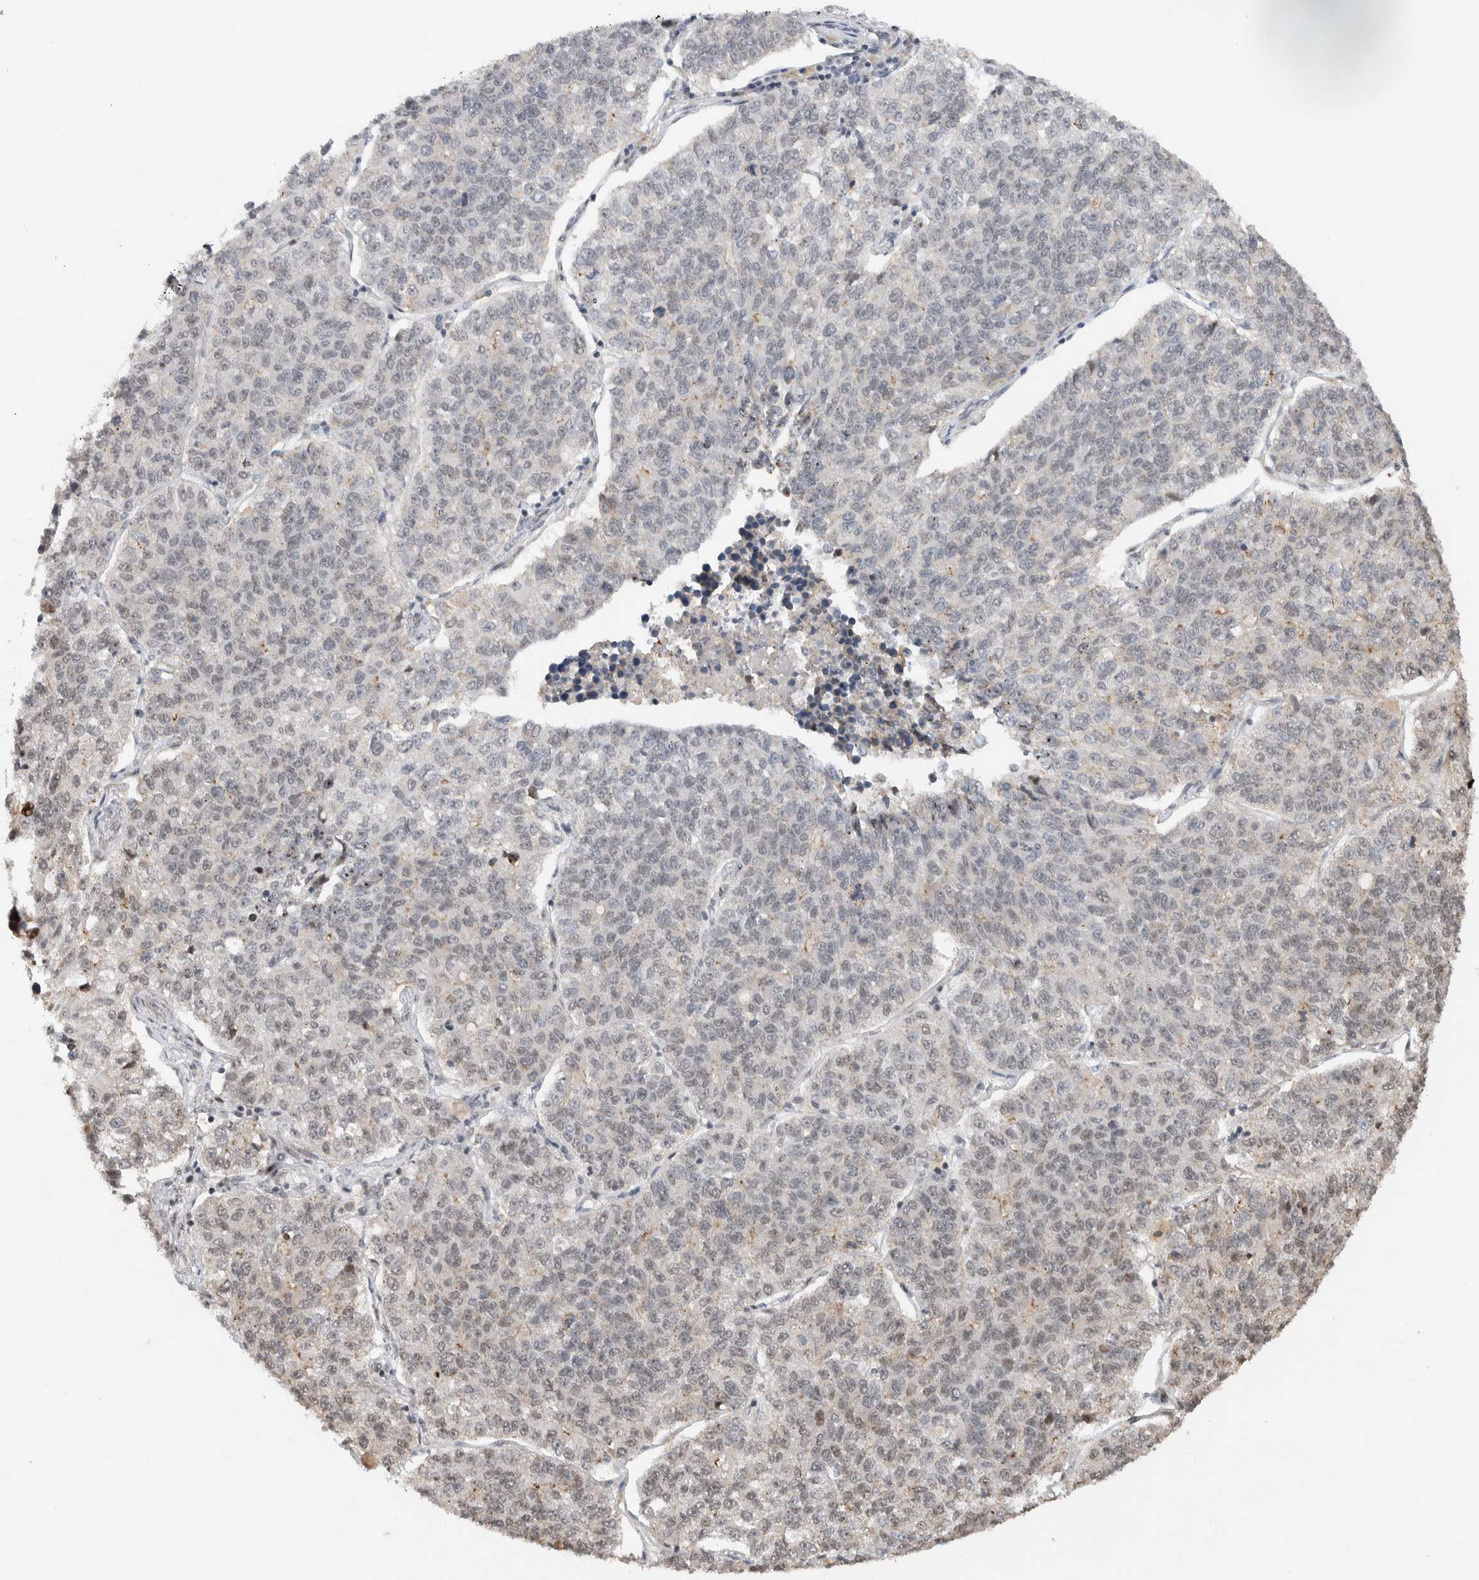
{"staining": {"intensity": "negative", "quantity": "none", "location": "none"}, "tissue": "lung cancer", "cell_type": "Tumor cells", "image_type": "cancer", "snomed": [{"axis": "morphology", "description": "Adenocarcinoma, NOS"}, {"axis": "topography", "description": "Lung"}], "caption": "A high-resolution photomicrograph shows immunohistochemistry staining of lung cancer, which reveals no significant expression in tumor cells.", "gene": "ZNF521", "patient": {"sex": "male", "age": 49}}